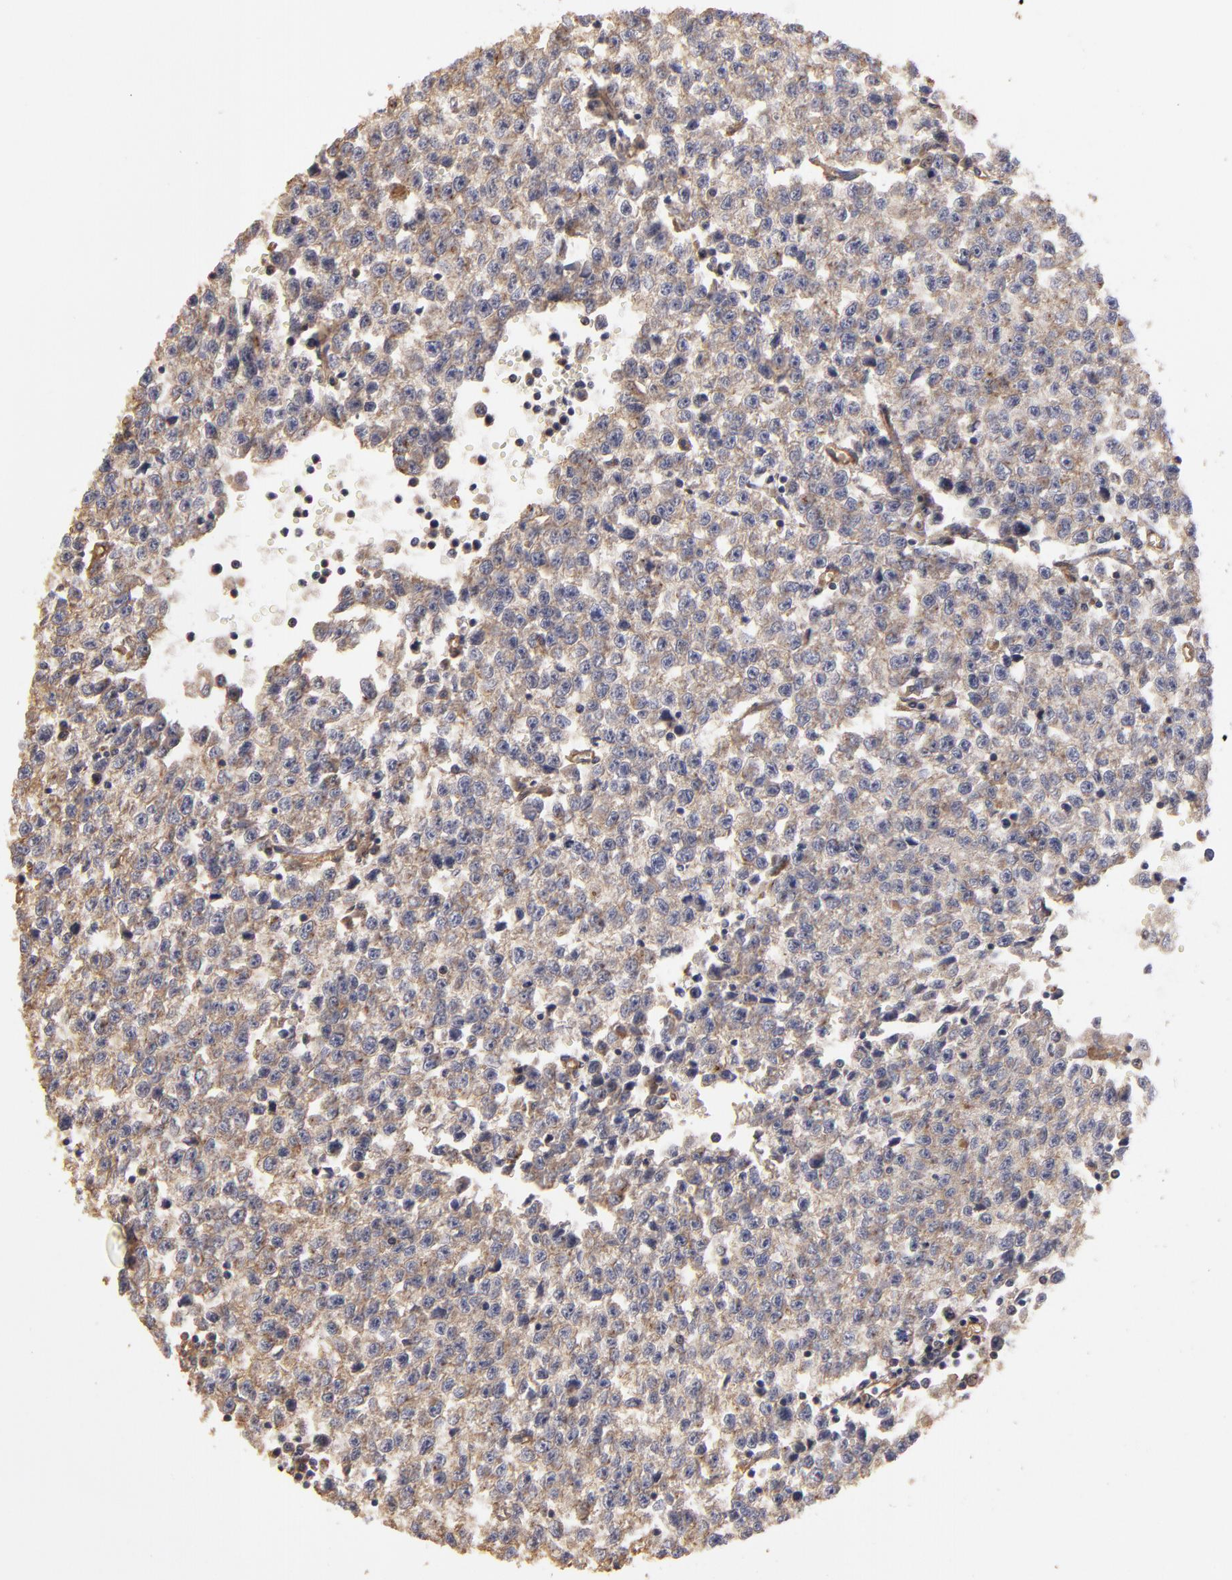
{"staining": {"intensity": "weak", "quantity": ">75%", "location": "cytoplasmic/membranous"}, "tissue": "testis cancer", "cell_type": "Tumor cells", "image_type": "cancer", "snomed": [{"axis": "morphology", "description": "Seminoma, NOS"}, {"axis": "topography", "description": "Testis"}], "caption": "Immunohistochemical staining of seminoma (testis) displays low levels of weak cytoplasmic/membranous protein positivity in approximately >75% of tumor cells.", "gene": "DMD", "patient": {"sex": "male", "age": 35}}